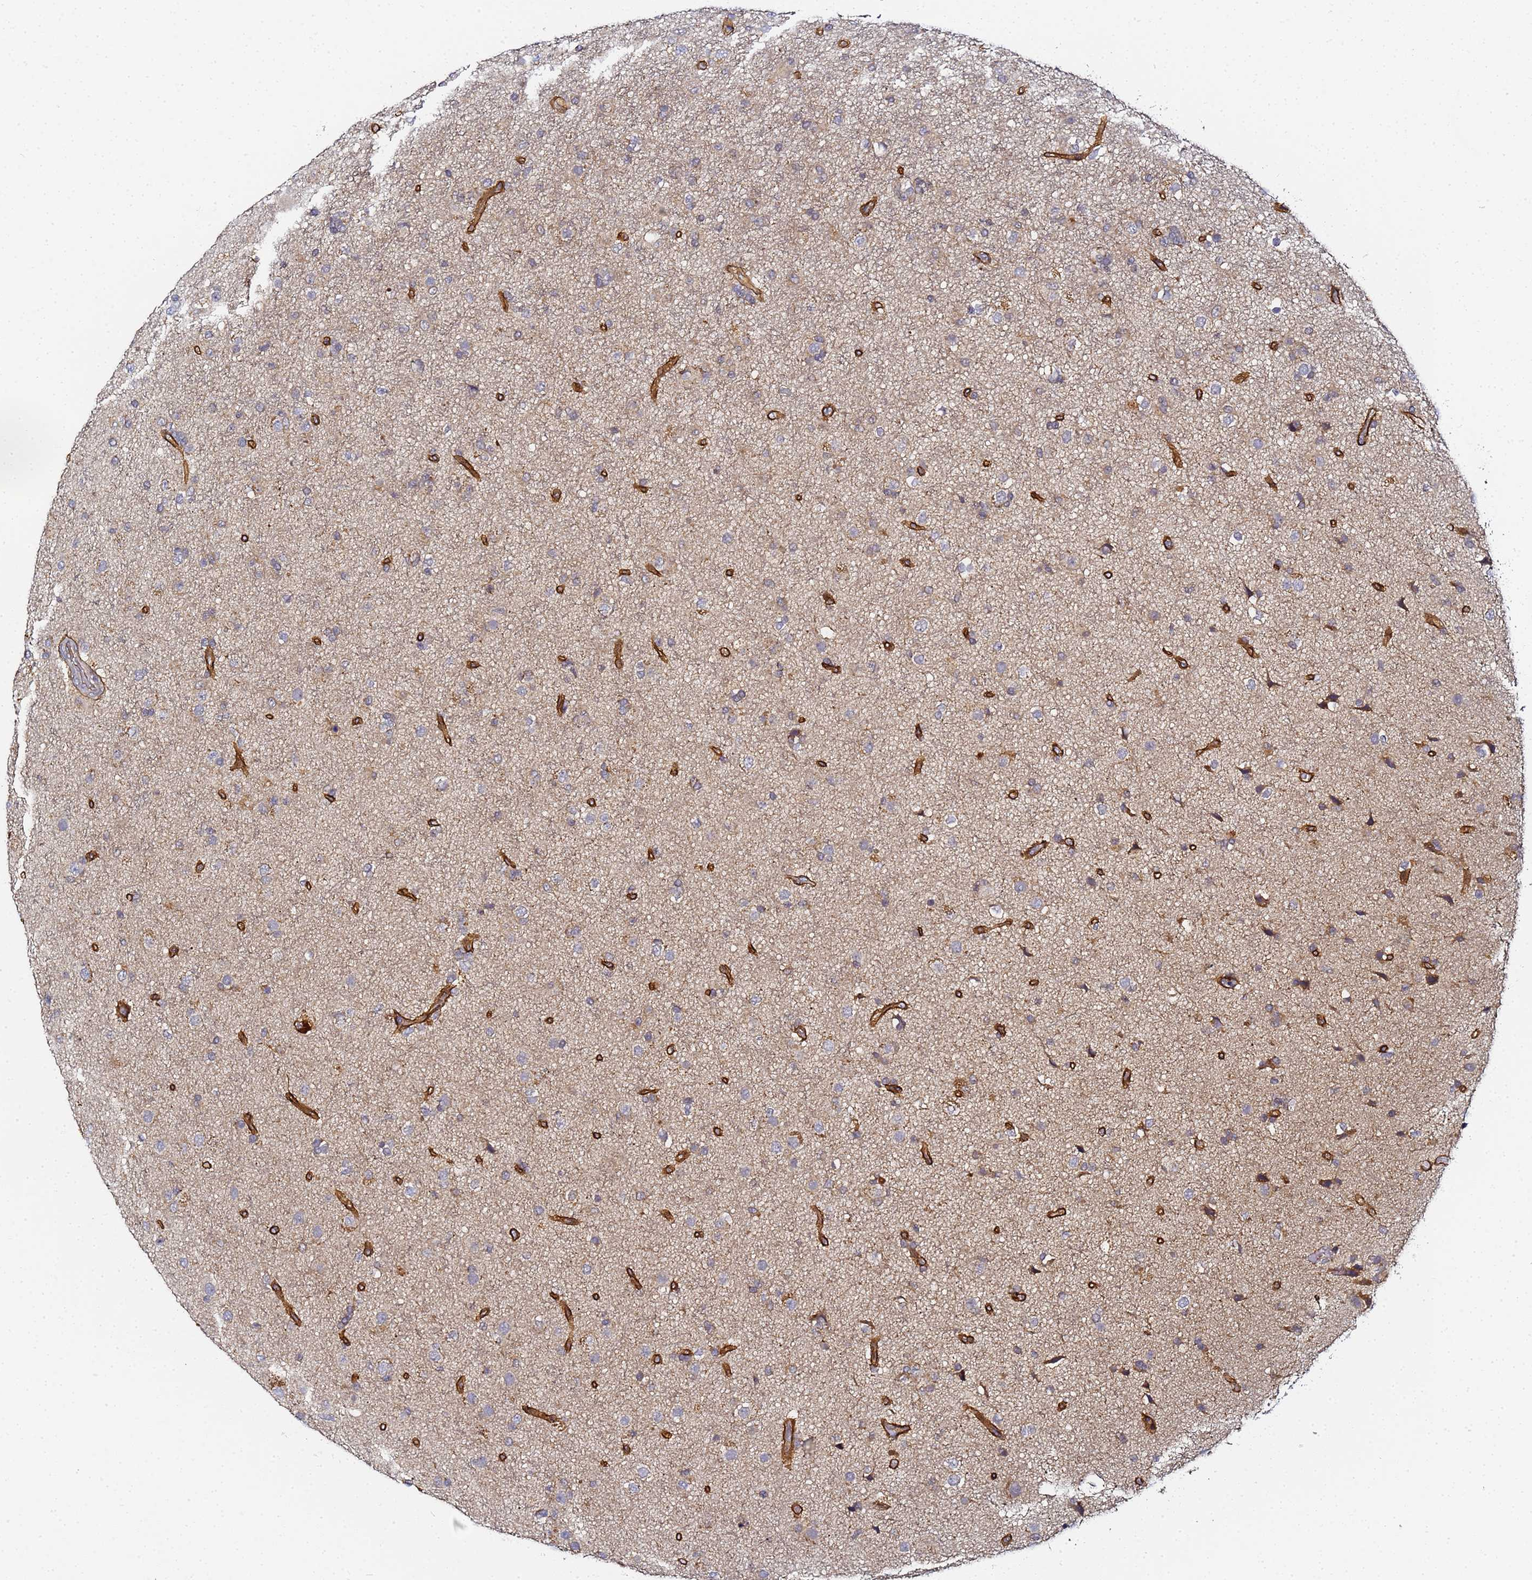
{"staining": {"intensity": "negative", "quantity": "none", "location": "none"}, "tissue": "glioma", "cell_type": "Tumor cells", "image_type": "cancer", "snomed": [{"axis": "morphology", "description": "Glioma, malignant, Low grade"}, {"axis": "topography", "description": "Brain"}], "caption": "DAB (3,3'-diaminobenzidine) immunohistochemical staining of human glioma reveals no significant expression in tumor cells.", "gene": "LRRC69", "patient": {"sex": "male", "age": 65}}